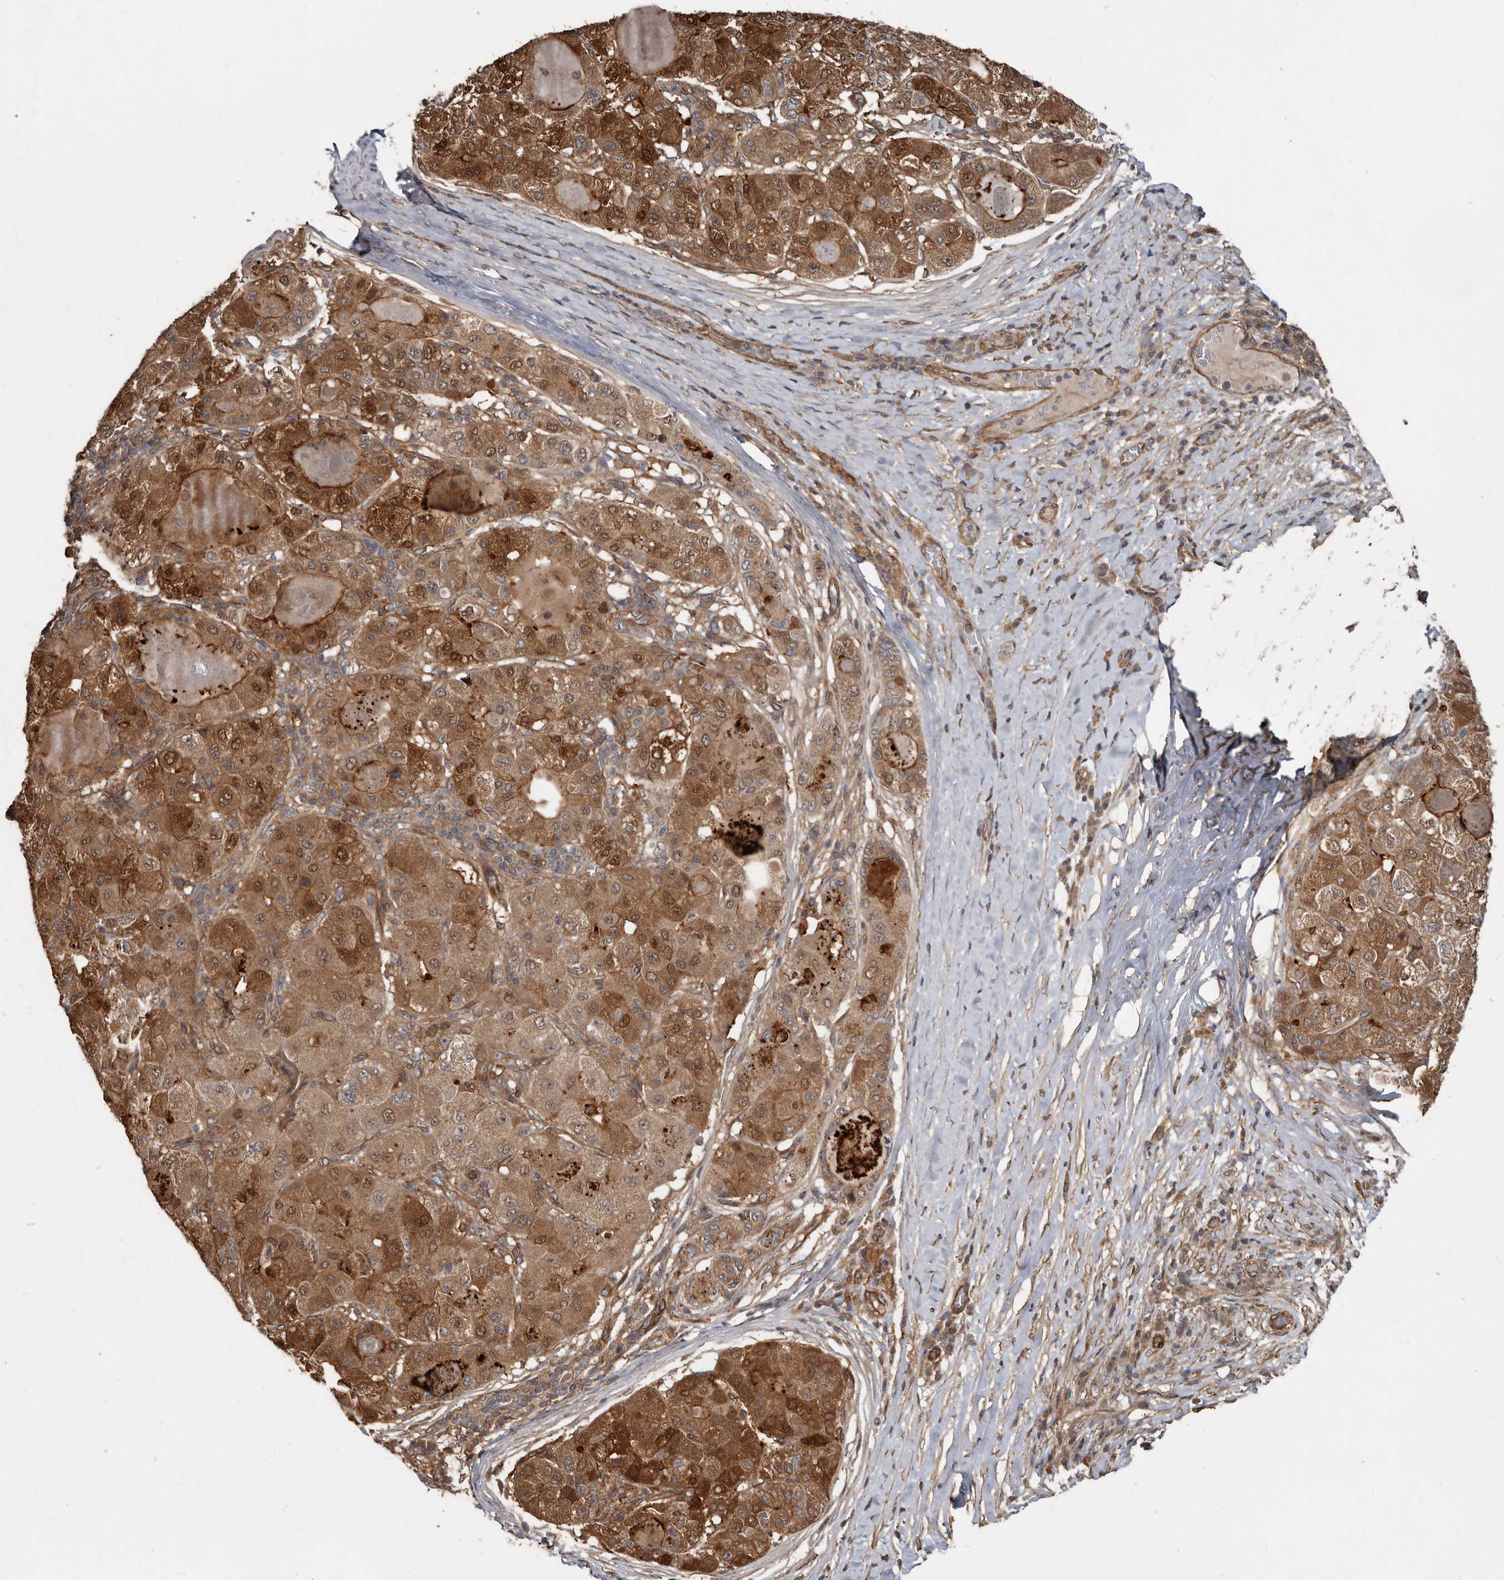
{"staining": {"intensity": "moderate", "quantity": ">75%", "location": "cytoplasmic/membranous,nuclear"}, "tissue": "liver cancer", "cell_type": "Tumor cells", "image_type": "cancer", "snomed": [{"axis": "morphology", "description": "Carcinoma, Hepatocellular, NOS"}, {"axis": "topography", "description": "Liver"}], "caption": "The photomicrograph shows a brown stain indicating the presence of a protein in the cytoplasmic/membranous and nuclear of tumor cells in hepatocellular carcinoma (liver).", "gene": "EXOC3L1", "patient": {"sex": "male", "age": 80}}